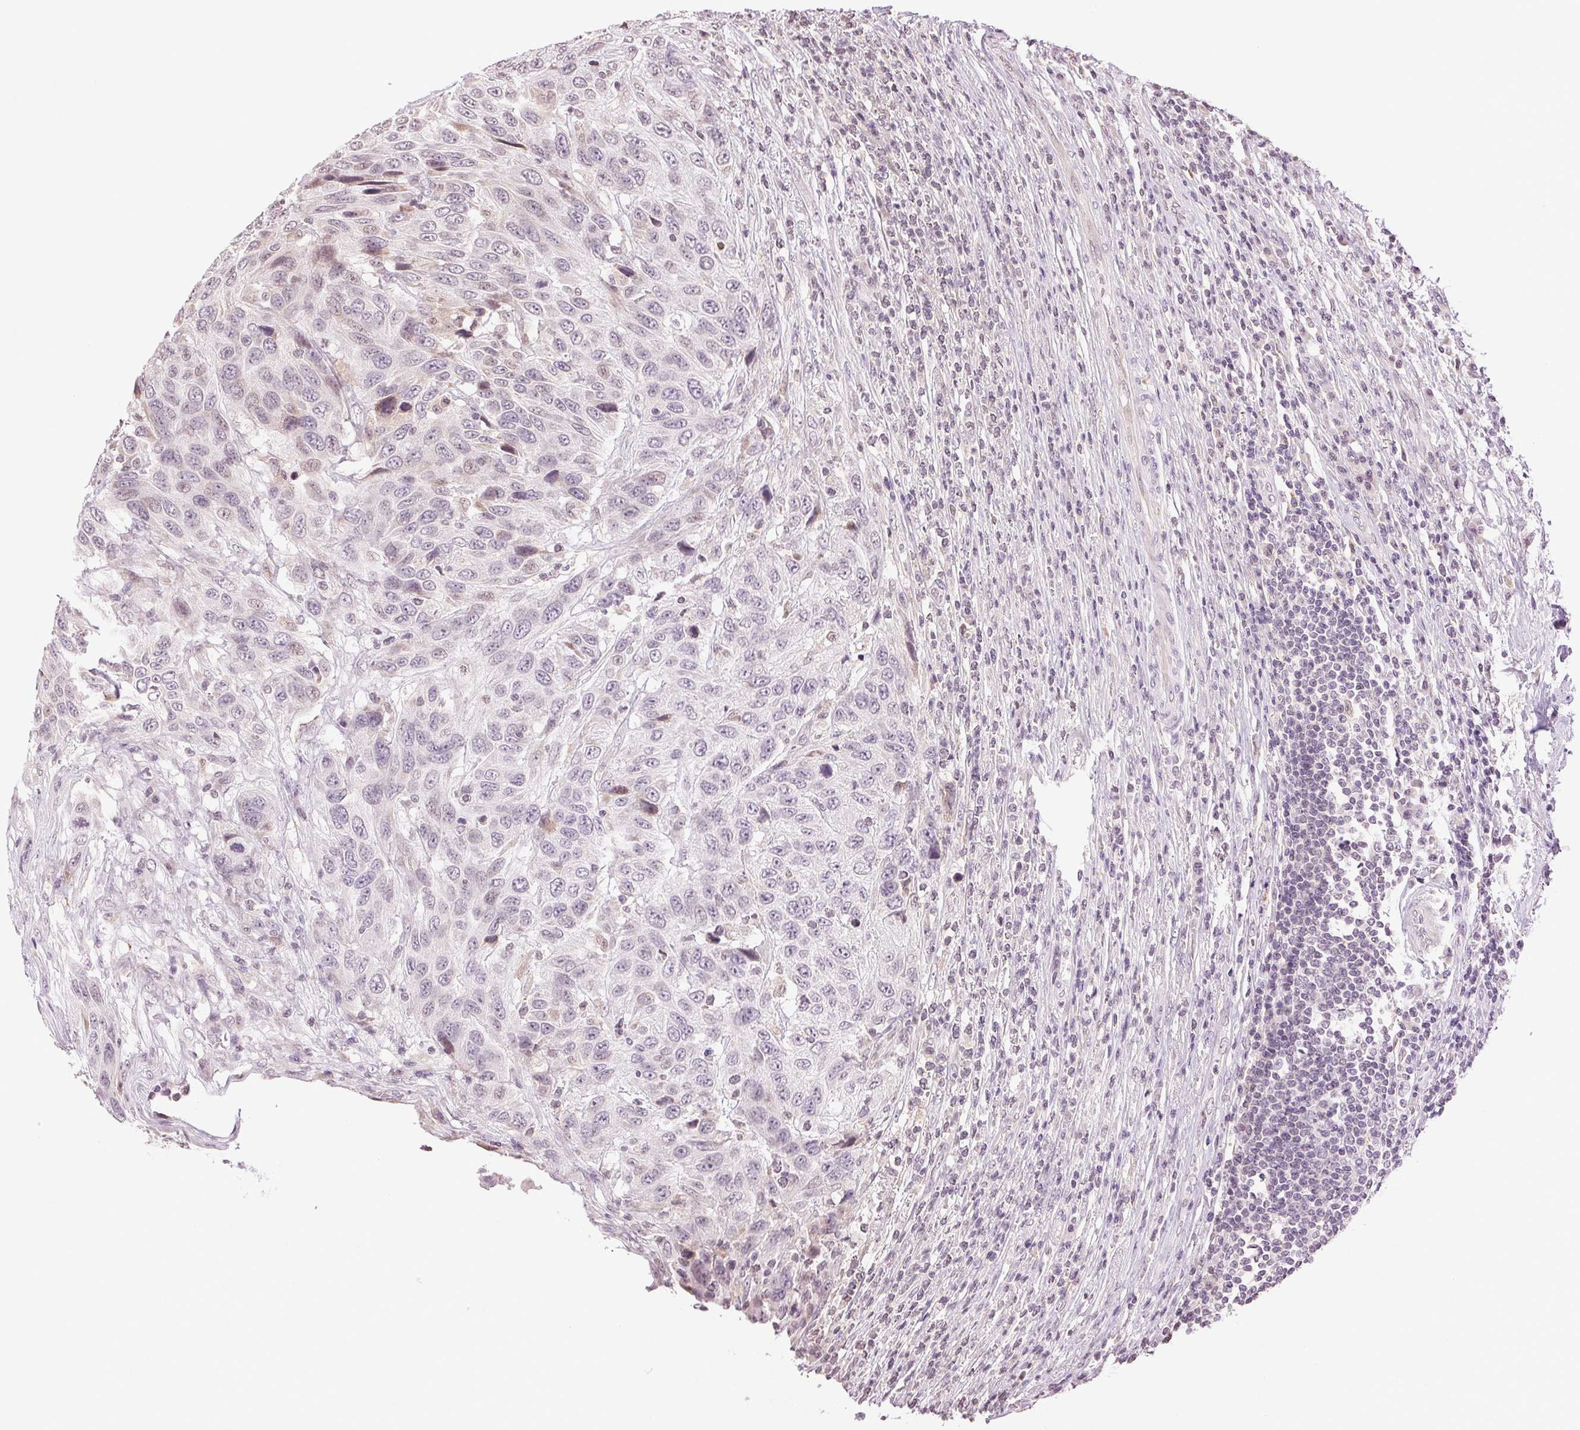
{"staining": {"intensity": "negative", "quantity": "none", "location": "none"}, "tissue": "urothelial cancer", "cell_type": "Tumor cells", "image_type": "cancer", "snomed": [{"axis": "morphology", "description": "Urothelial carcinoma, High grade"}, {"axis": "topography", "description": "Urinary bladder"}], "caption": "Tumor cells show no significant protein staining in urothelial cancer.", "gene": "TNNT3", "patient": {"sex": "female", "age": 70}}